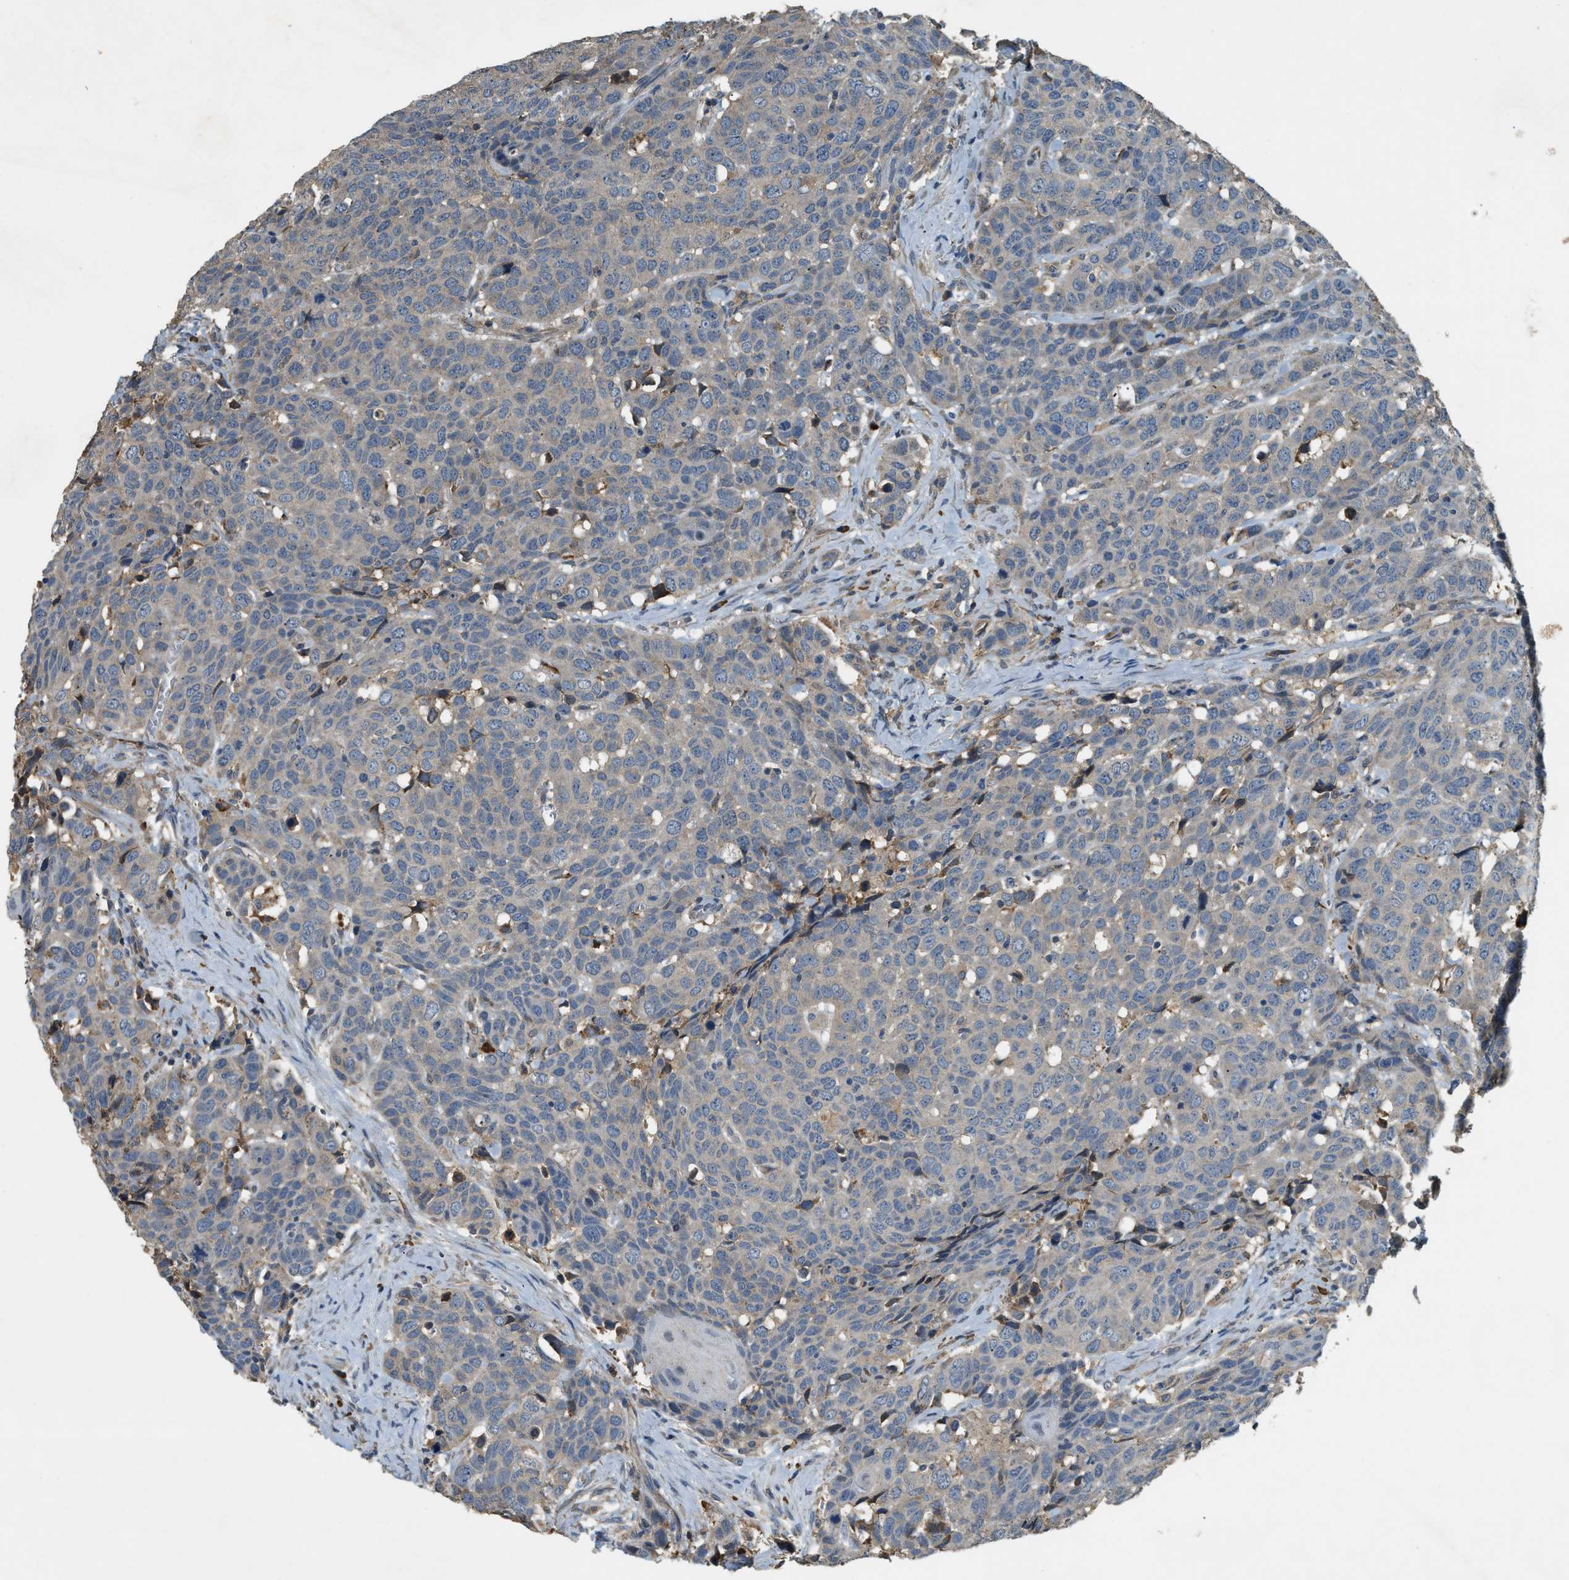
{"staining": {"intensity": "weak", "quantity": "<25%", "location": "cytoplasmic/membranous"}, "tissue": "head and neck cancer", "cell_type": "Tumor cells", "image_type": "cancer", "snomed": [{"axis": "morphology", "description": "Squamous cell carcinoma, NOS"}, {"axis": "topography", "description": "Head-Neck"}], "caption": "High power microscopy histopathology image of an immunohistochemistry (IHC) photomicrograph of squamous cell carcinoma (head and neck), revealing no significant expression in tumor cells.", "gene": "CFLAR", "patient": {"sex": "male", "age": 66}}